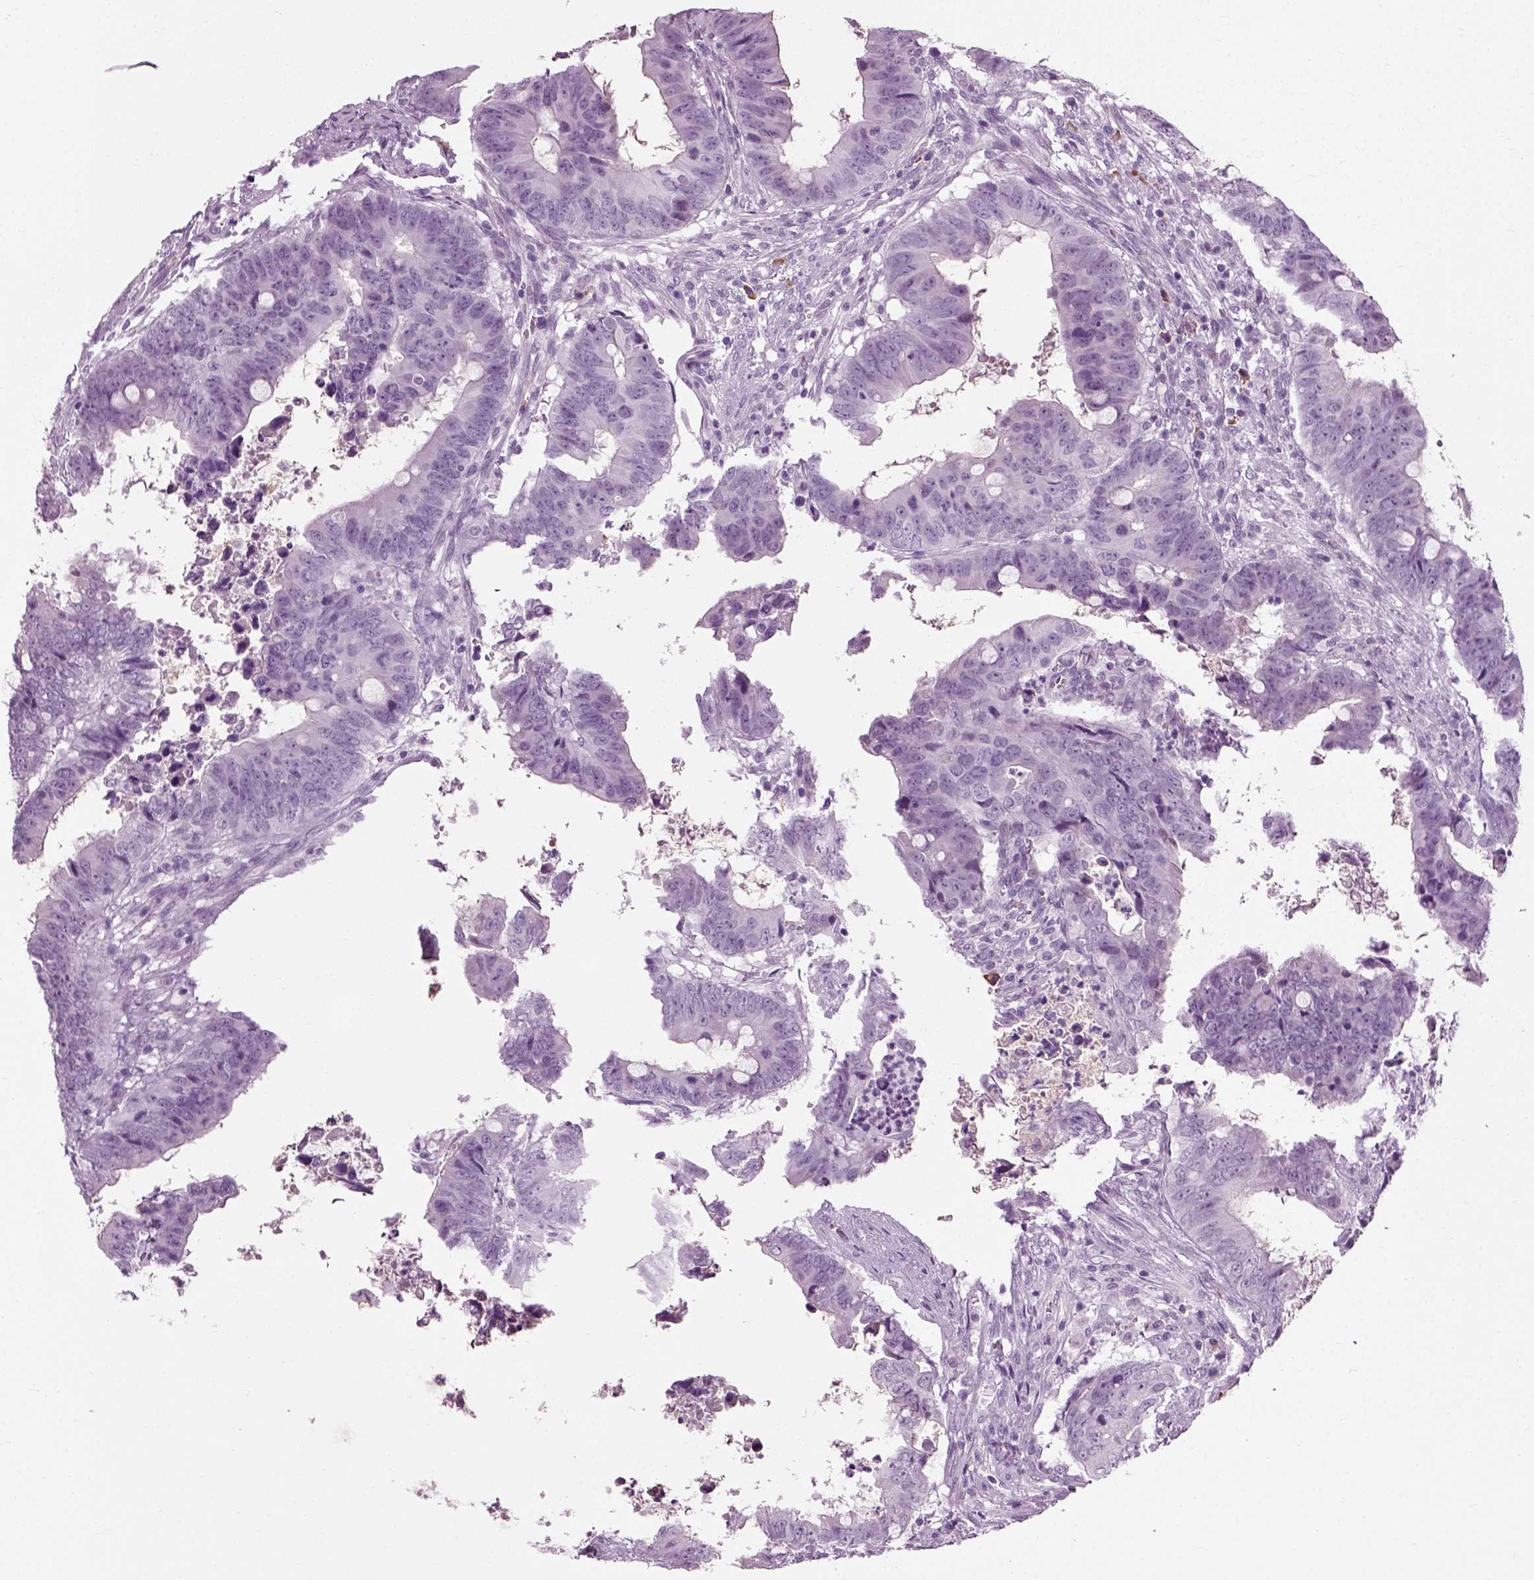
{"staining": {"intensity": "negative", "quantity": "none", "location": "none"}, "tissue": "colorectal cancer", "cell_type": "Tumor cells", "image_type": "cancer", "snomed": [{"axis": "morphology", "description": "Adenocarcinoma, NOS"}, {"axis": "topography", "description": "Colon"}], "caption": "An immunohistochemistry photomicrograph of adenocarcinoma (colorectal) is shown. There is no staining in tumor cells of adenocarcinoma (colorectal).", "gene": "SLC26A8", "patient": {"sex": "female", "age": 82}}